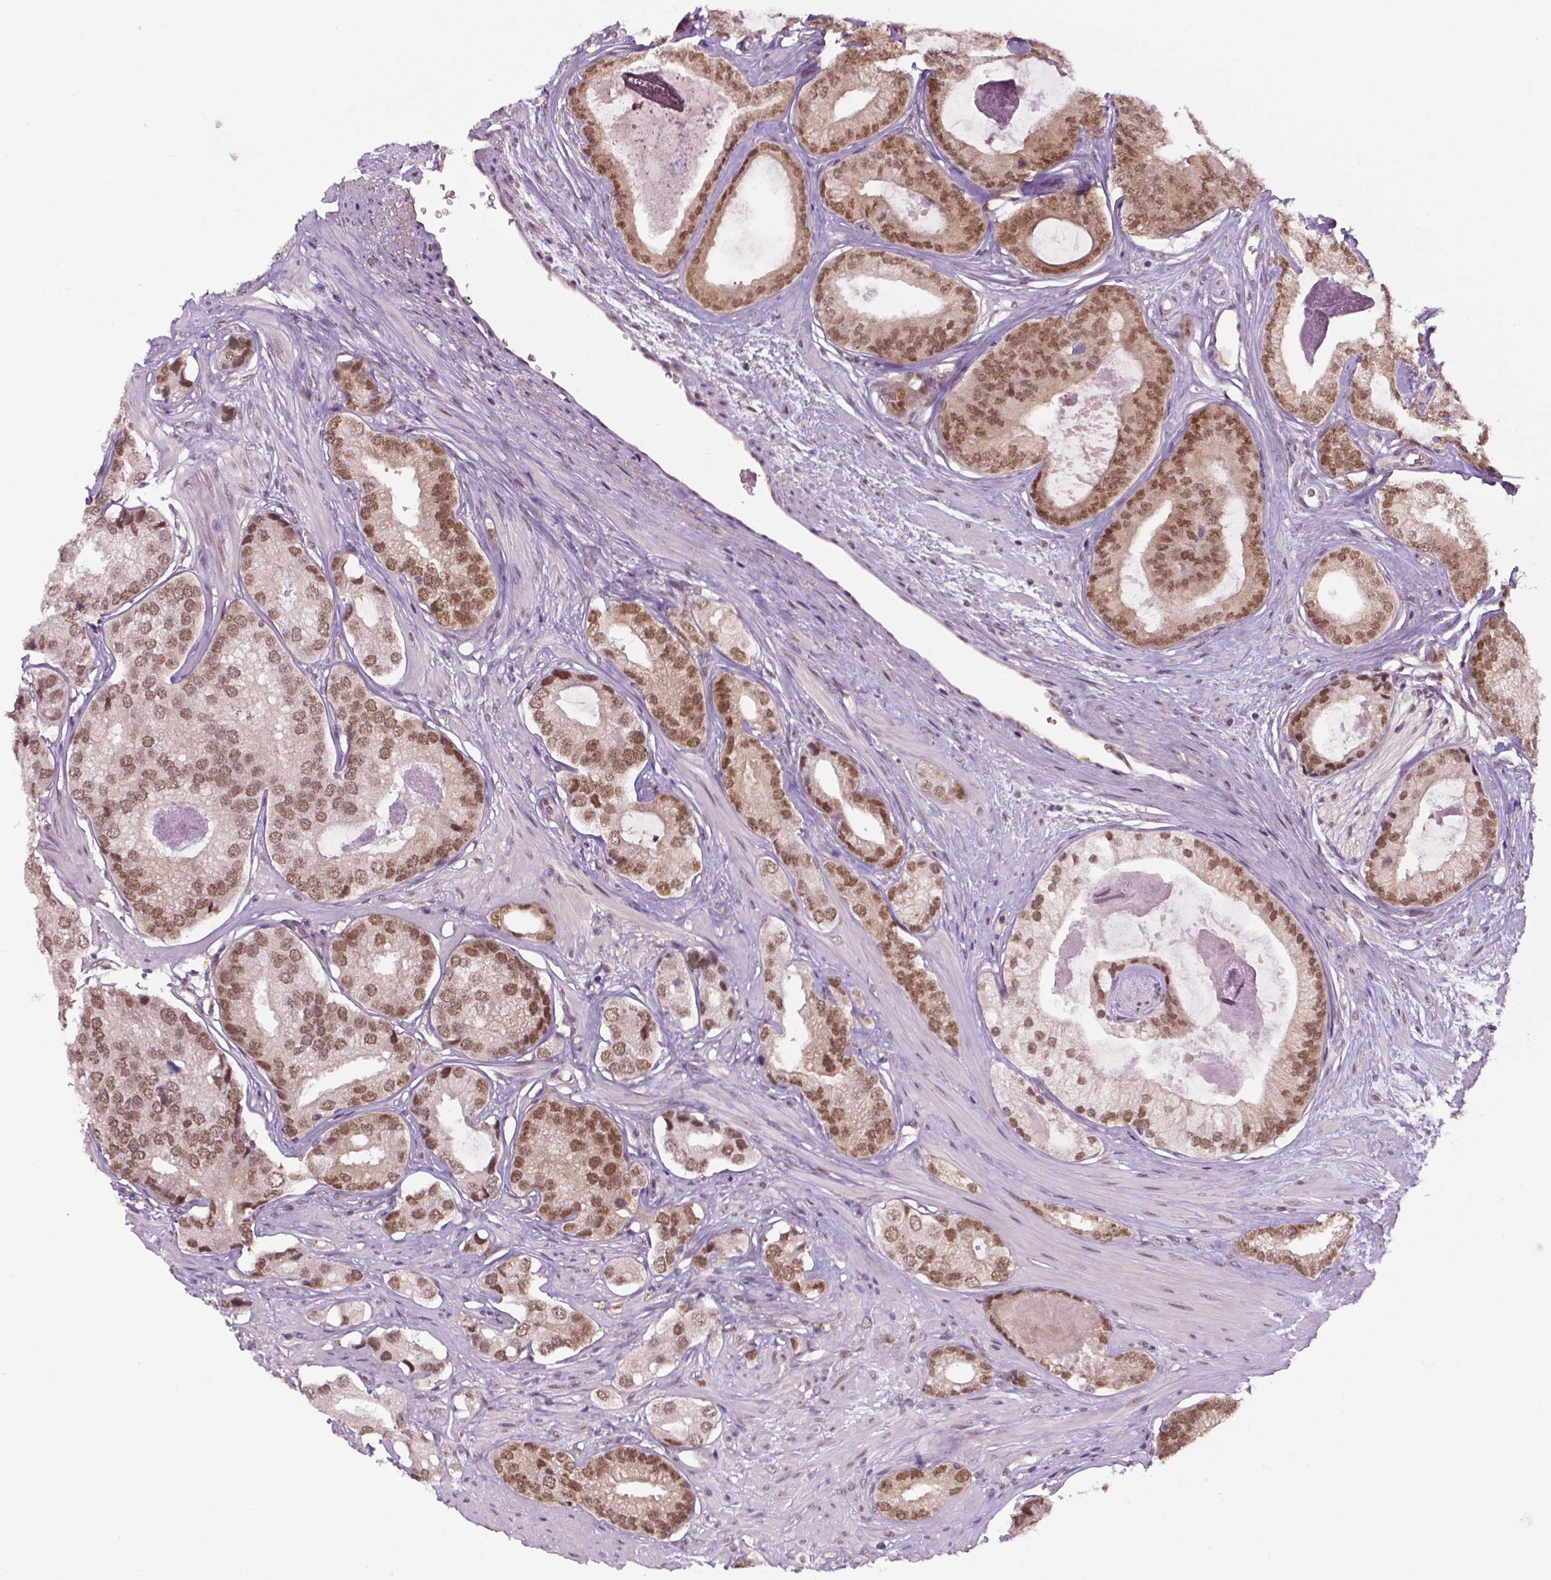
{"staining": {"intensity": "moderate", "quantity": ">75%", "location": "nuclear"}, "tissue": "prostate cancer", "cell_type": "Tumor cells", "image_type": "cancer", "snomed": [{"axis": "morphology", "description": "Adenocarcinoma, Low grade"}, {"axis": "topography", "description": "Prostate"}], "caption": "Immunohistochemical staining of prostate cancer (adenocarcinoma (low-grade)) reveals medium levels of moderate nuclear positivity in about >75% of tumor cells. The staining was performed using DAB to visualize the protein expression in brown, while the nuclei were stained in blue with hematoxylin (Magnification: 20x).", "gene": "UBQLN4", "patient": {"sex": "male", "age": 61}}